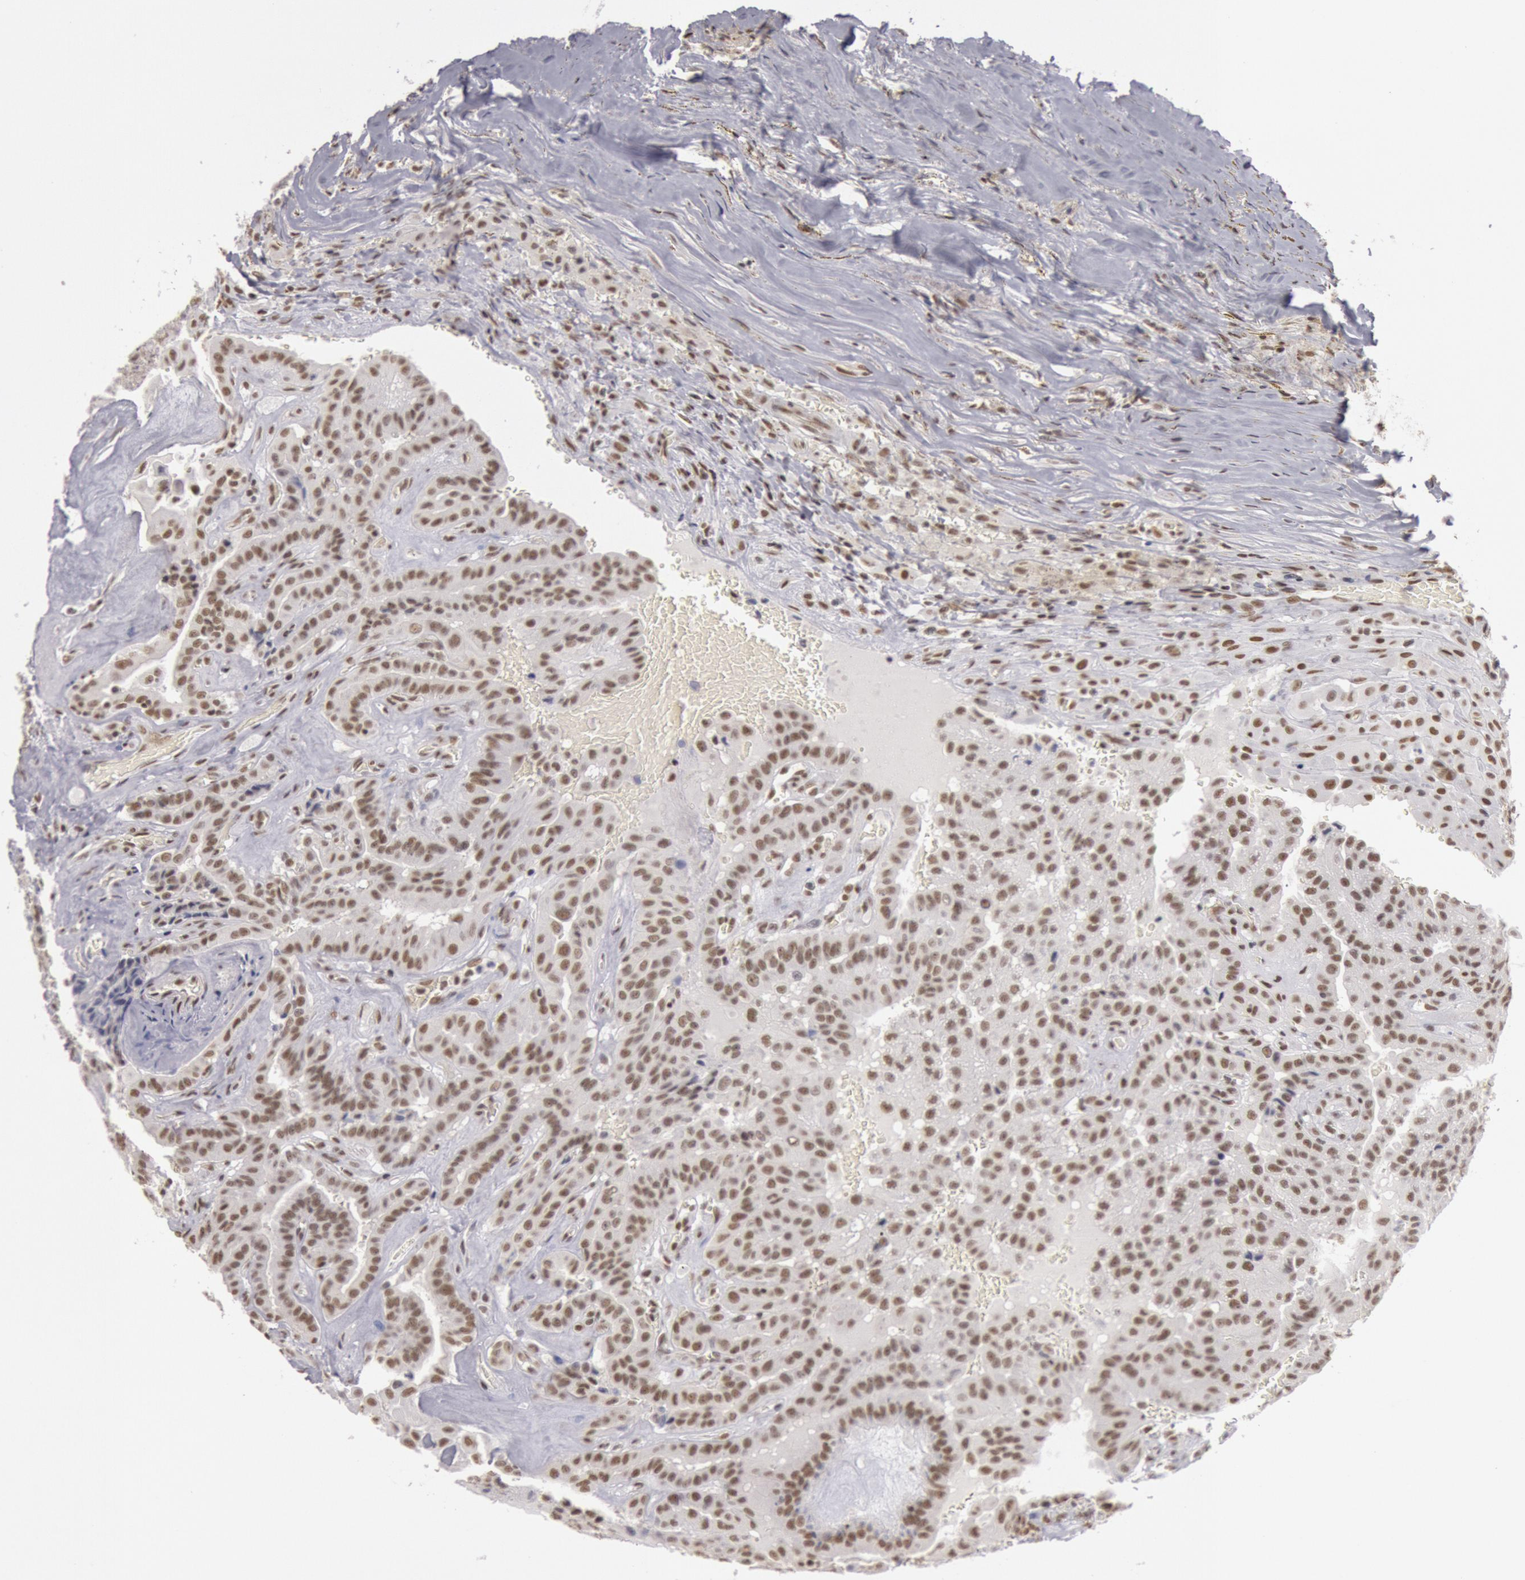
{"staining": {"intensity": "strong", "quantity": ">75%", "location": "nuclear"}, "tissue": "thyroid cancer", "cell_type": "Tumor cells", "image_type": "cancer", "snomed": [{"axis": "morphology", "description": "Papillary adenocarcinoma, NOS"}, {"axis": "topography", "description": "Thyroid gland"}], "caption": "Thyroid cancer stained with IHC exhibits strong nuclear expression in about >75% of tumor cells. (brown staining indicates protein expression, while blue staining denotes nuclei).", "gene": "ESS2", "patient": {"sex": "male", "age": 87}}